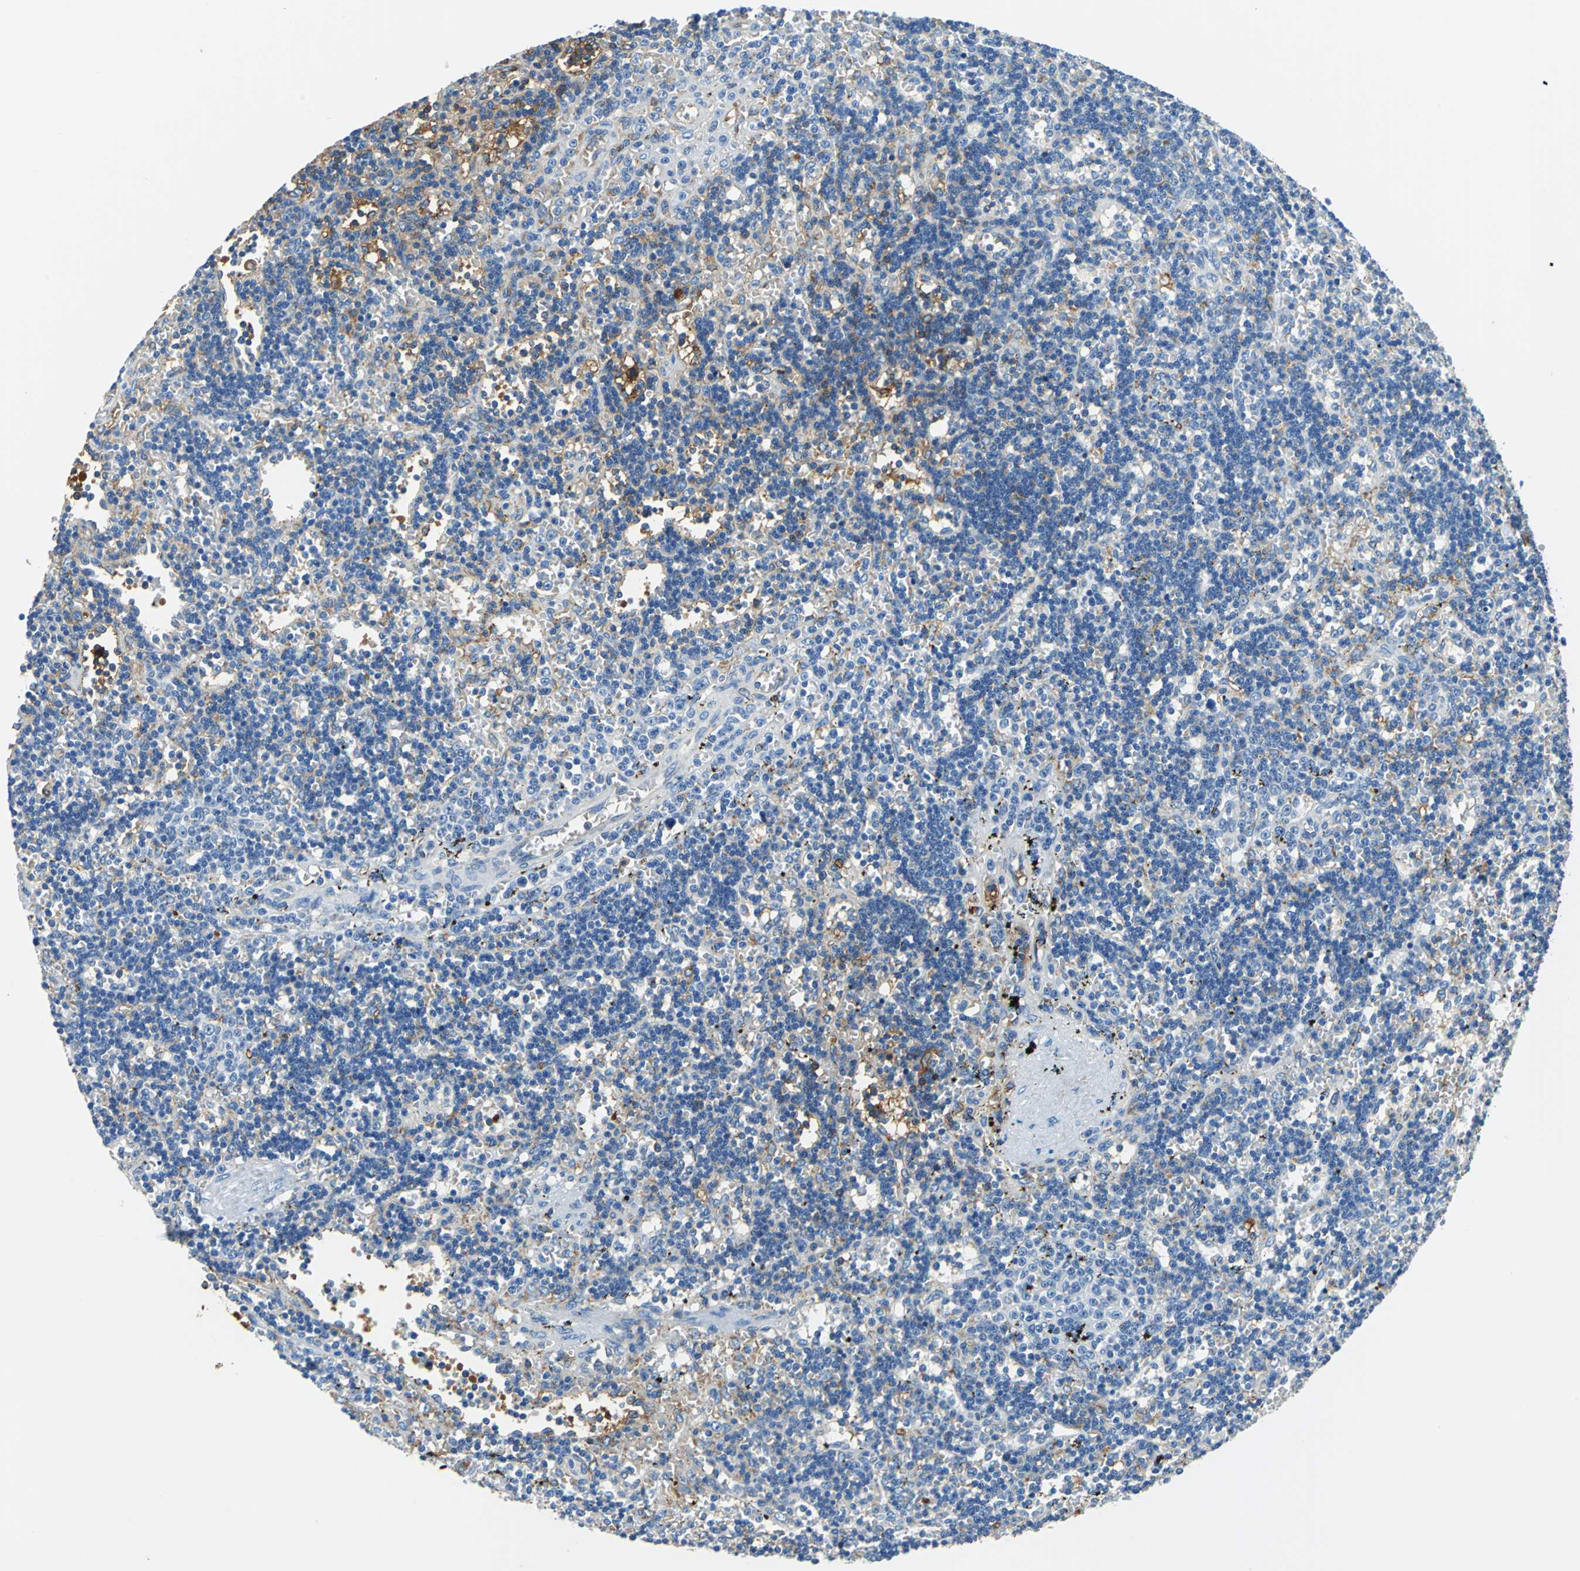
{"staining": {"intensity": "moderate", "quantity": "<25%", "location": "cytoplasmic/membranous"}, "tissue": "lymphoma", "cell_type": "Tumor cells", "image_type": "cancer", "snomed": [{"axis": "morphology", "description": "Malignant lymphoma, non-Hodgkin's type, Low grade"}, {"axis": "topography", "description": "Spleen"}], "caption": "This photomicrograph displays immunohistochemistry (IHC) staining of lymphoma, with low moderate cytoplasmic/membranous staining in about <25% of tumor cells.", "gene": "ALB", "patient": {"sex": "male", "age": 60}}